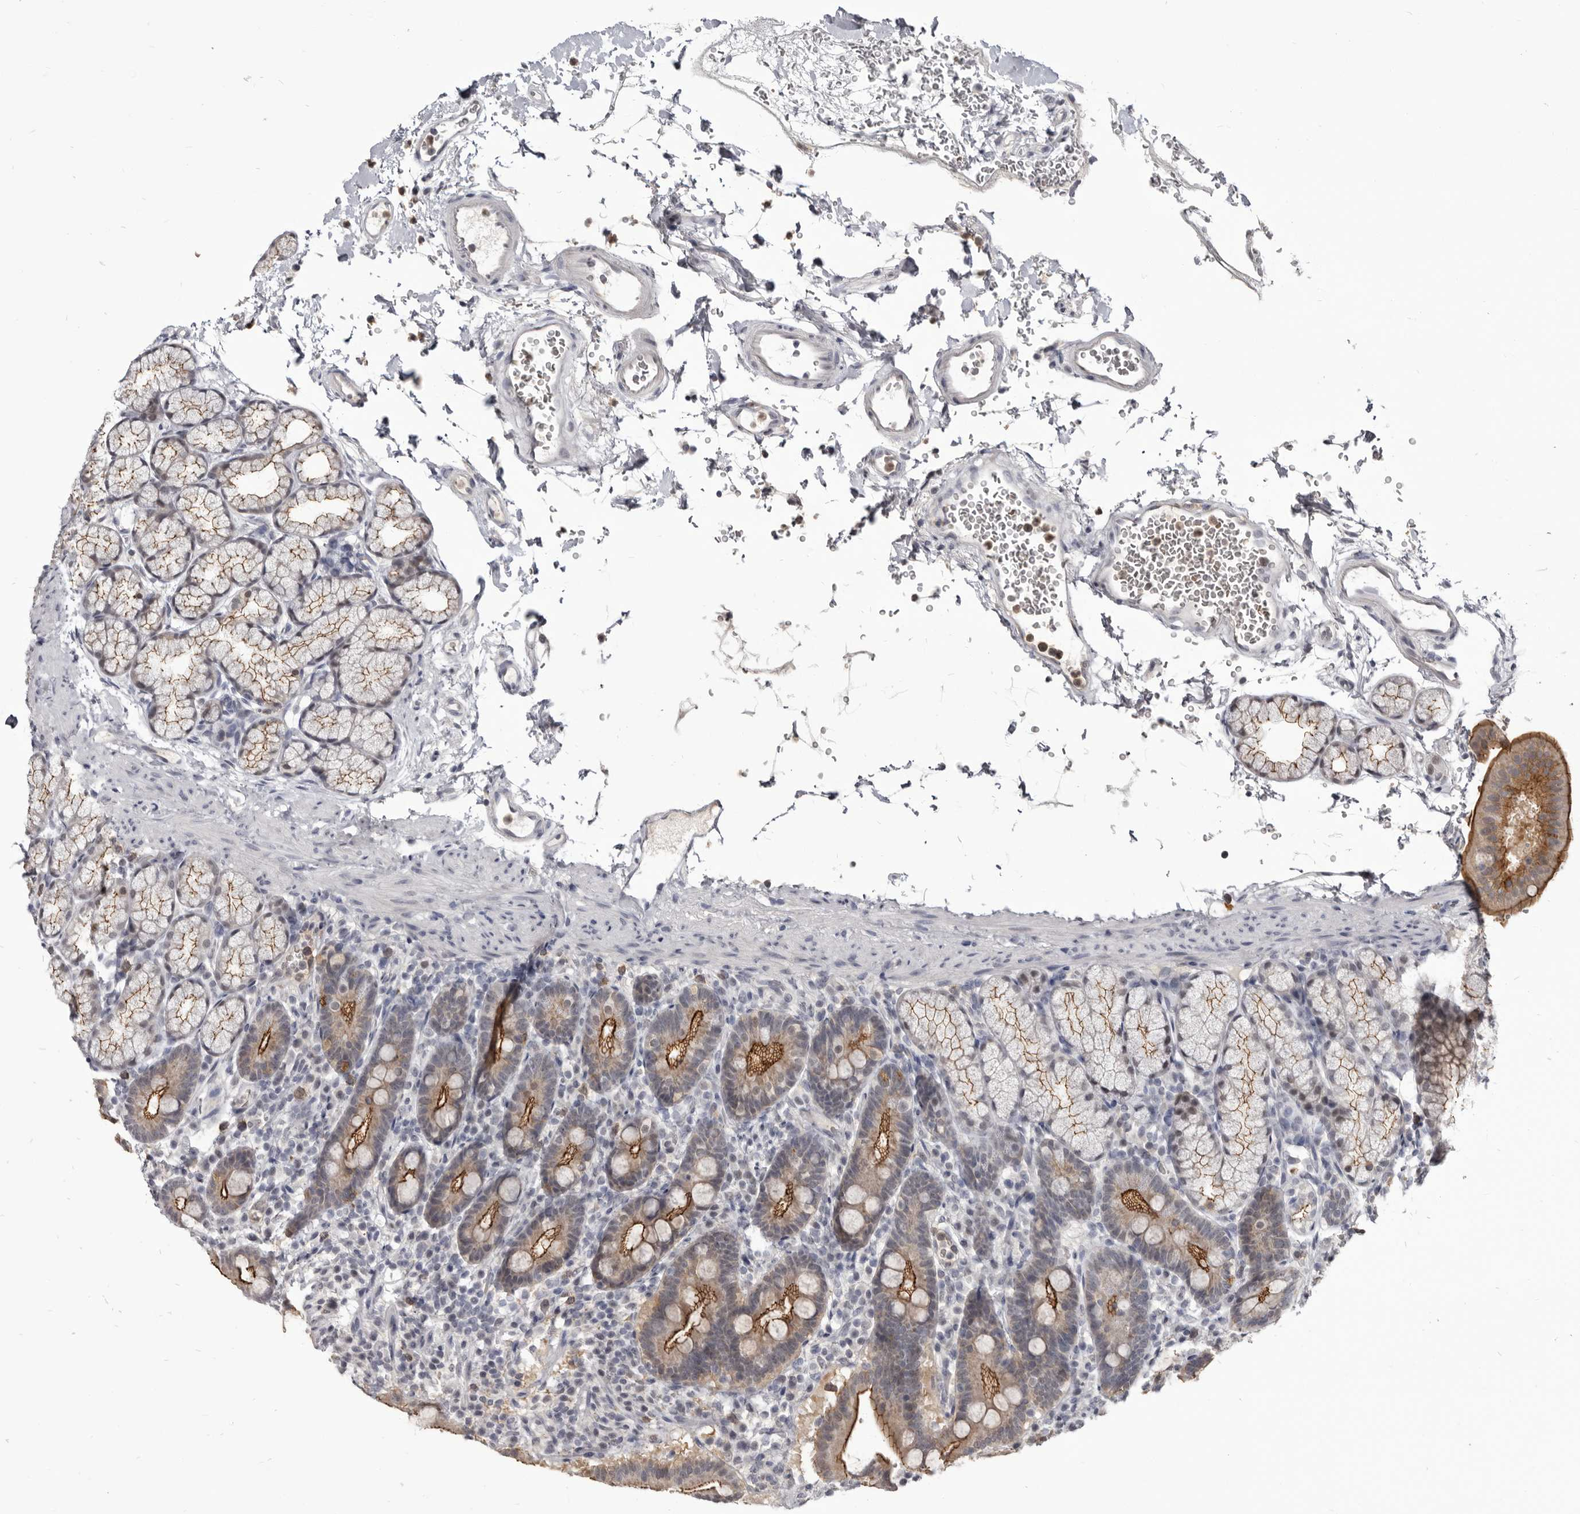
{"staining": {"intensity": "moderate", "quantity": ">75%", "location": "cytoplasmic/membranous"}, "tissue": "duodenum", "cell_type": "Glandular cells", "image_type": "normal", "snomed": [{"axis": "morphology", "description": "Normal tissue, NOS"}, {"axis": "topography", "description": "Duodenum"}], "caption": "Immunohistochemistry (IHC) of benign human duodenum shows medium levels of moderate cytoplasmic/membranous staining in about >75% of glandular cells.", "gene": "CGN", "patient": {"sex": "male", "age": 54}}